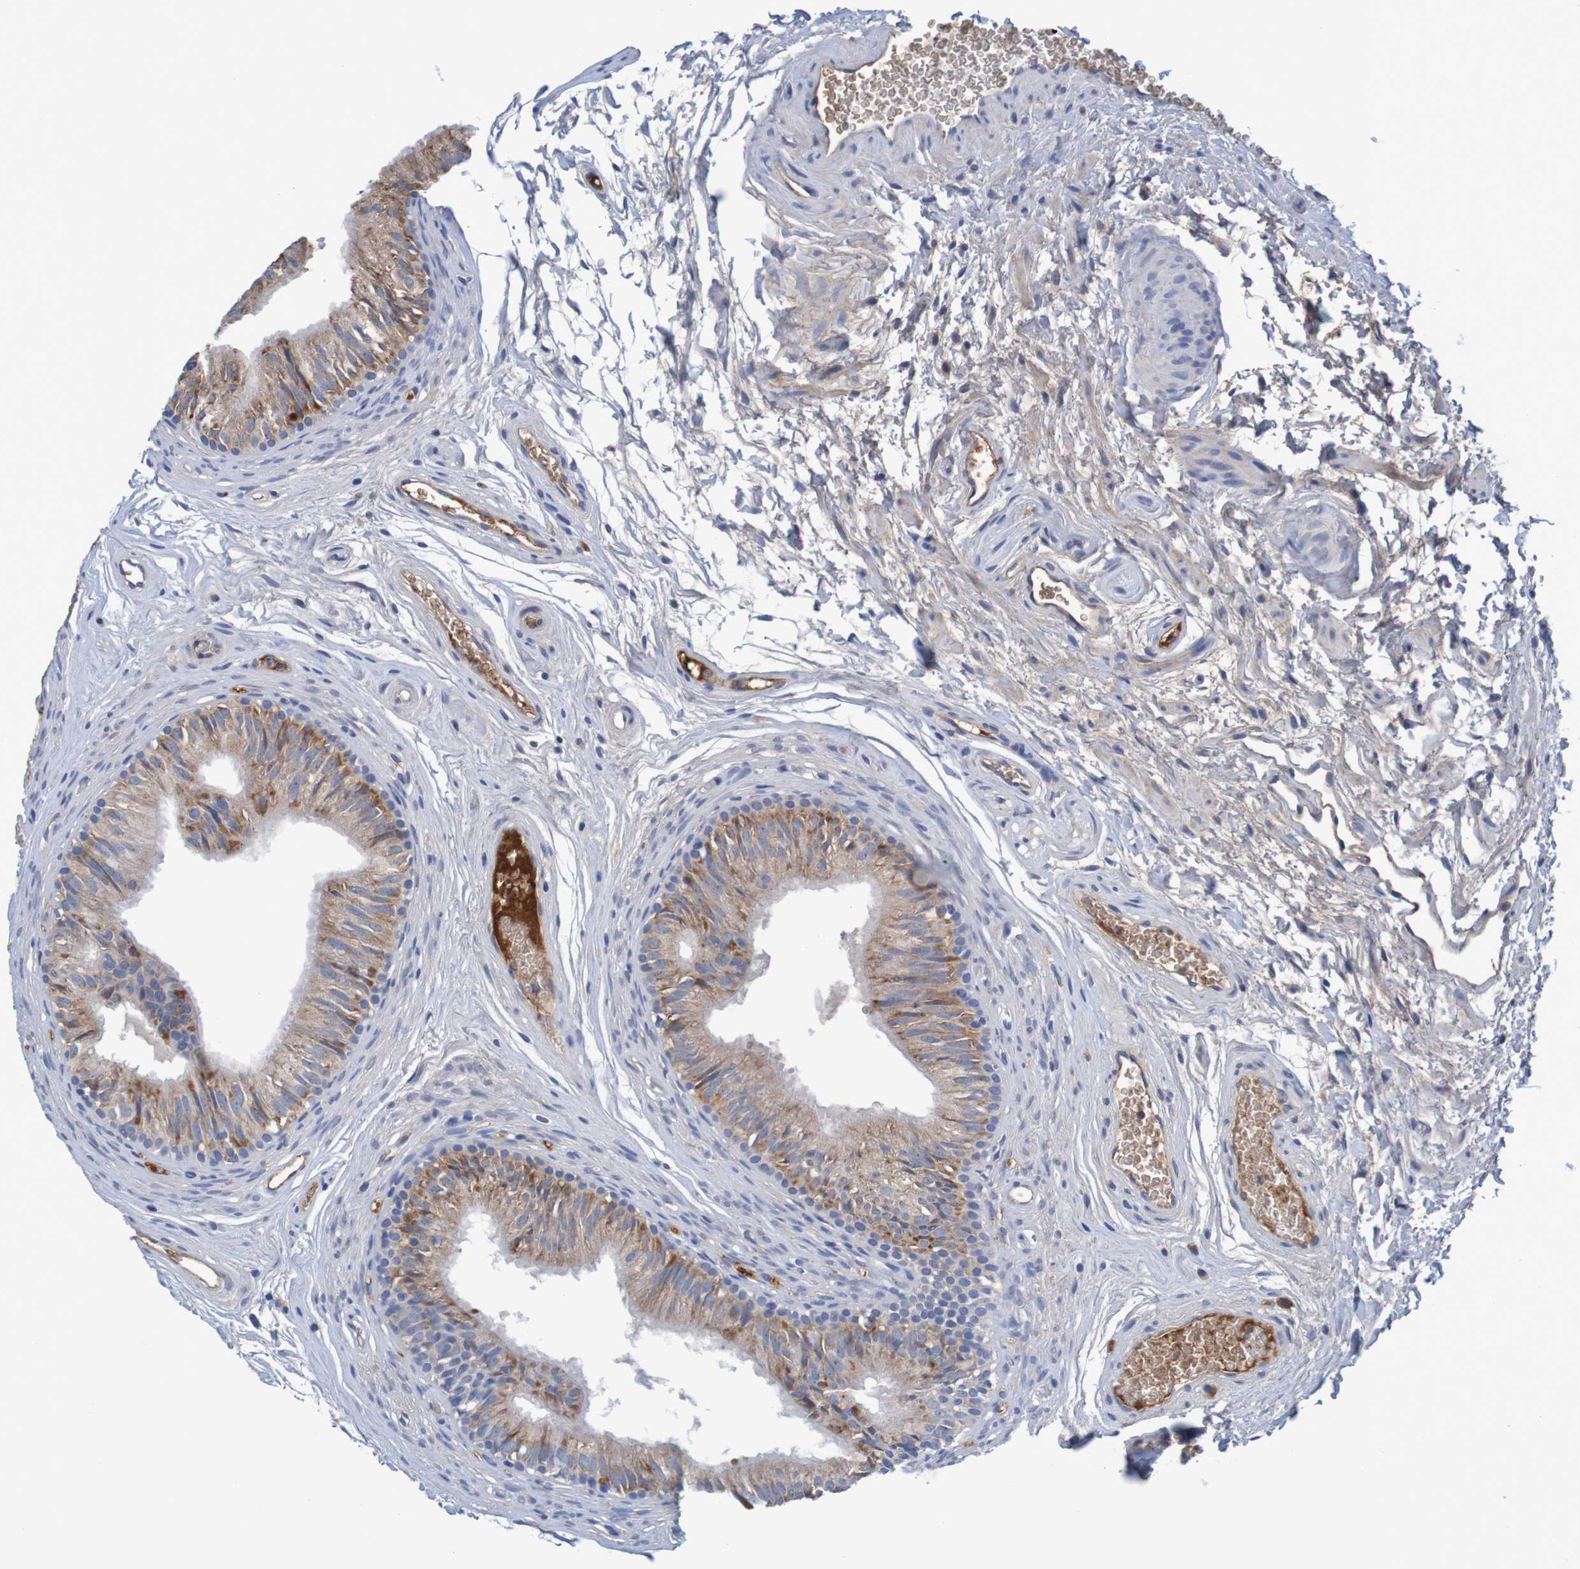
{"staining": {"intensity": "moderate", "quantity": ">75%", "location": "cytoplasmic/membranous"}, "tissue": "epididymis", "cell_type": "Glandular cells", "image_type": "normal", "snomed": [{"axis": "morphology", "description": "Normal tissue, NOS"}, {"axis": "topography", "description": "Epididymis"}], "caption": "Epididymis stained with a protein marker shows moderate staining in glandular cells.", "gene": "LTA", "patient": {"sex": "male", "age": 36}}